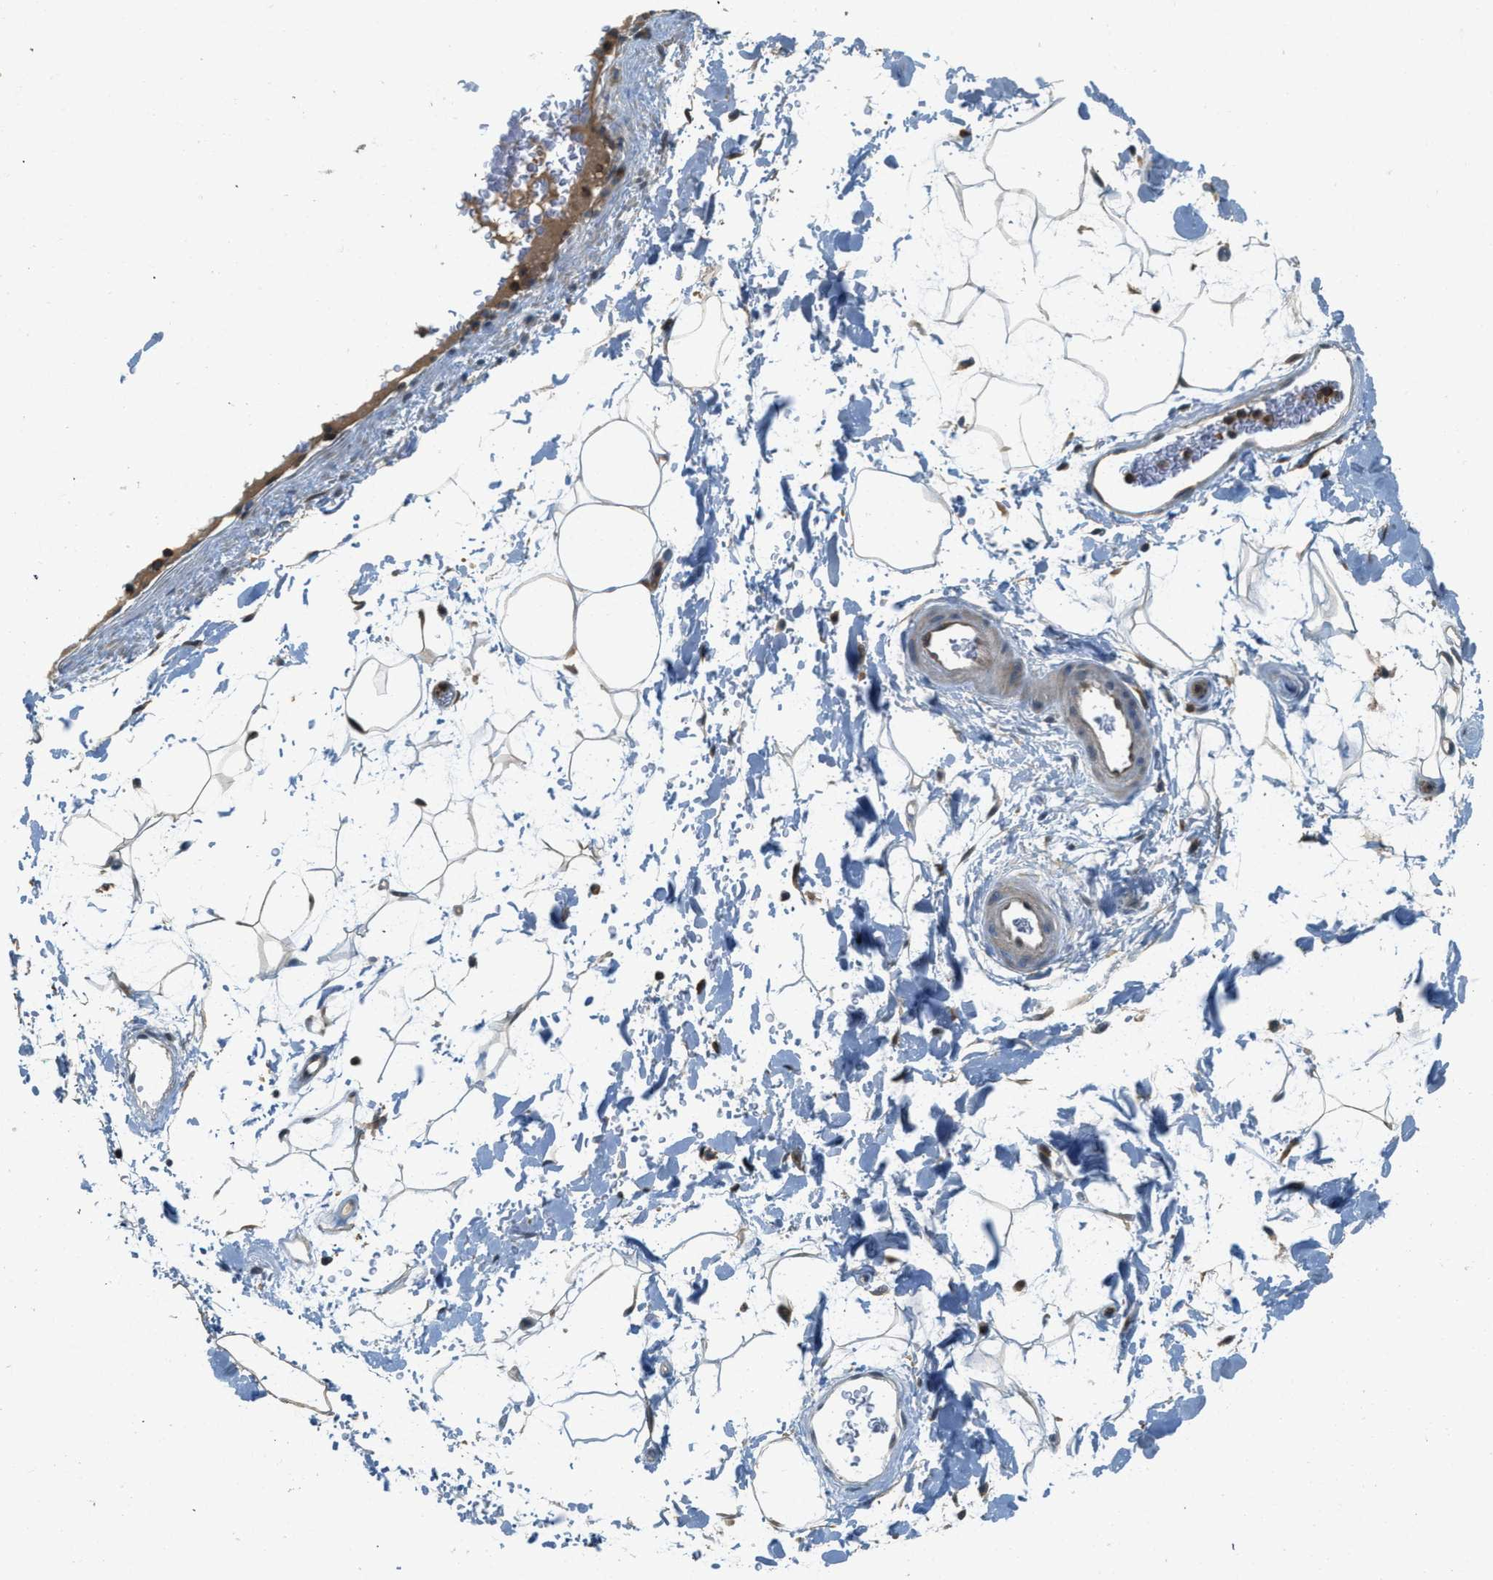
{"staining": {"intensity": "negative", "quantity": "none", "location": "none"}, "tissue": "adipose tissue", "cell_type": "Adipocytes", "image_type": "normal", "snomed": [{"axis": "morphology", "description": "Normal tissue, NOS"}, {"axis": "topography", "description": "Soft tissue"}], "caption": "Immunohistochemical staining of unremarkable adipose tissue shows no significant expression in adipocytes. (Brightfield microscopy of DAB IHC at high magnification).", "gene": "GMPPB", "patient": {"sex": "male", "age": 72}}